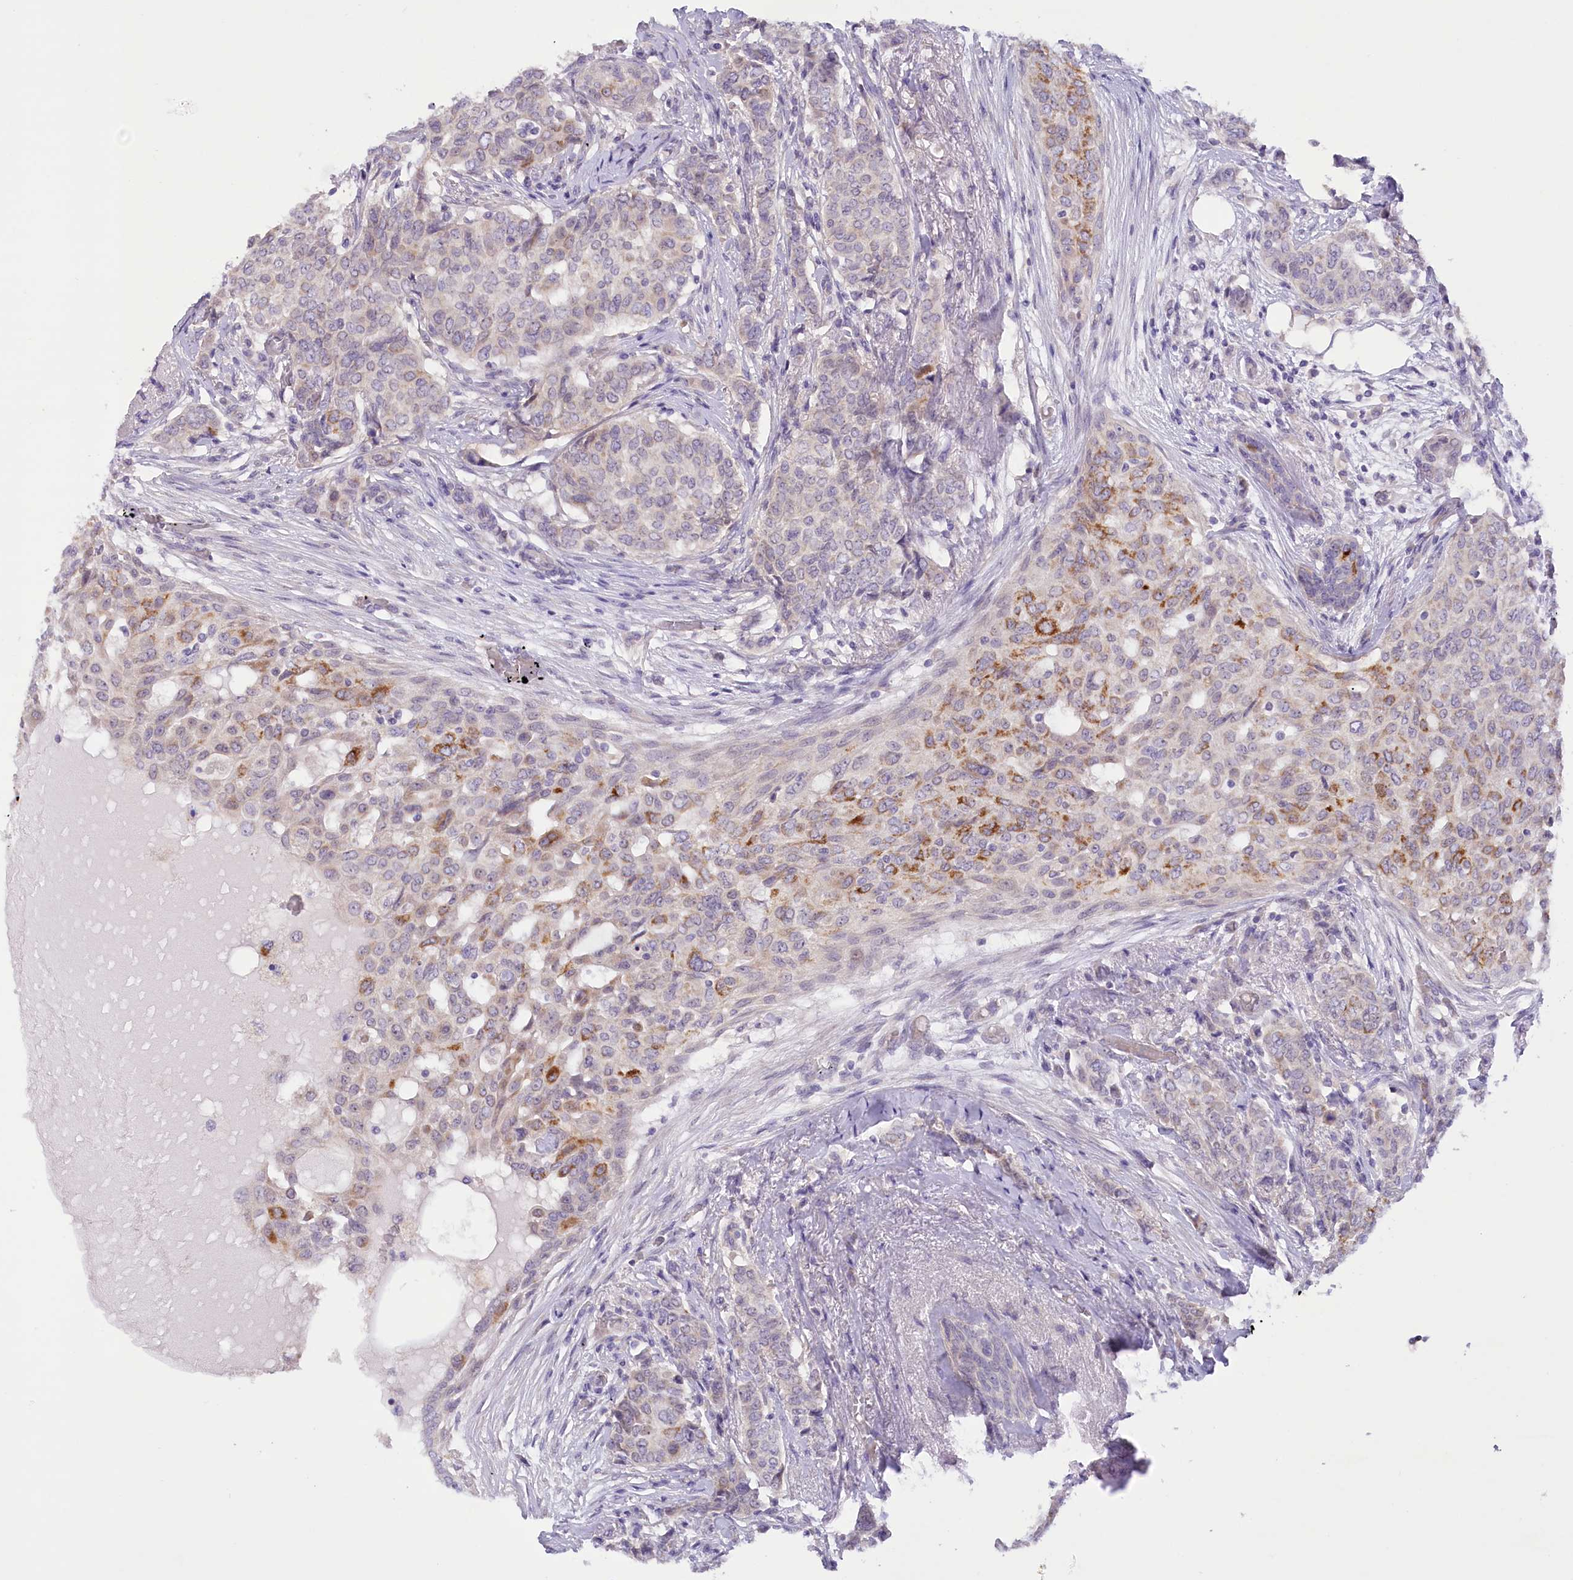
{"staining": {"intensity": "moderate", "quantity": "25%-75%", "location": "cytoplasmic/membranous"}, "tissue": "breast cancer", "cell_type": "Tumor cells", "image_type": "cancer", "snomed": [{"axis": "morphology", "description": "Lobular carcinoma"}, {"axis": "topography", "description": "Breast"}], "caption": "Immunohistochemical staining of human breast cancer demonstrates medium levels of moderate cytoplasmic/membranous expression in approximately 25%-75% of tumor cells.", "gene": "DCUN1D1", "patient": {"sex": "female", "age": 51}}